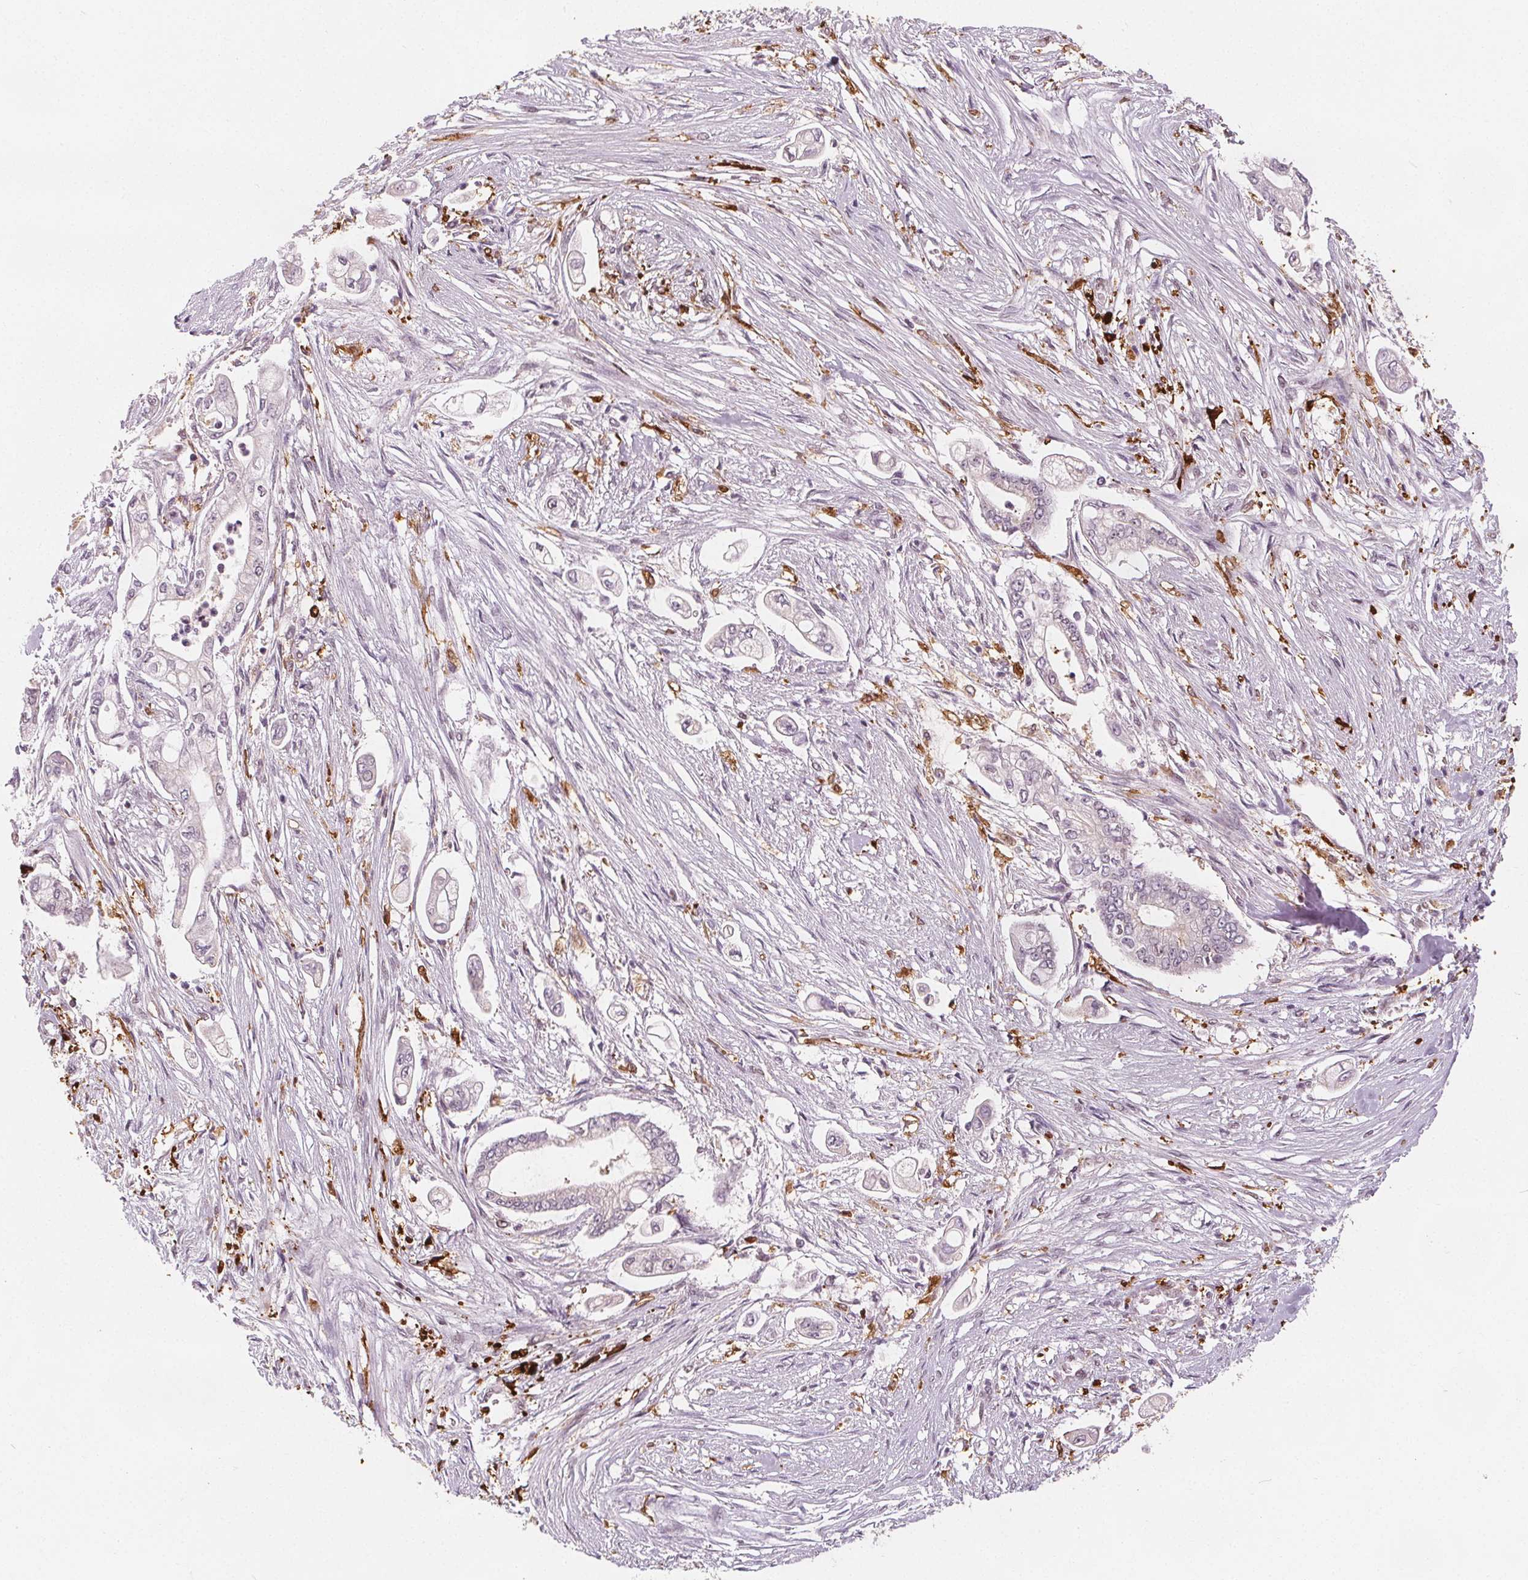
{"staining": {"intensity": "negative", "quantity": "none", "location": "none"}, "tissue": "pancreatic cancer", "cell_type": "Tumor cells", "image_type": "cancer", "snomed": [{"axis": "morphology", "description": "Adenocarcinoma, NOS"}, {"axis": "topography", "description": "Pancreas"}], "caption": "There is no significant expression in tumor cells of adenocarcinoma (pancreatic).", "gene": "DPM2", "patient": {"sex": "female", "age": 69}}